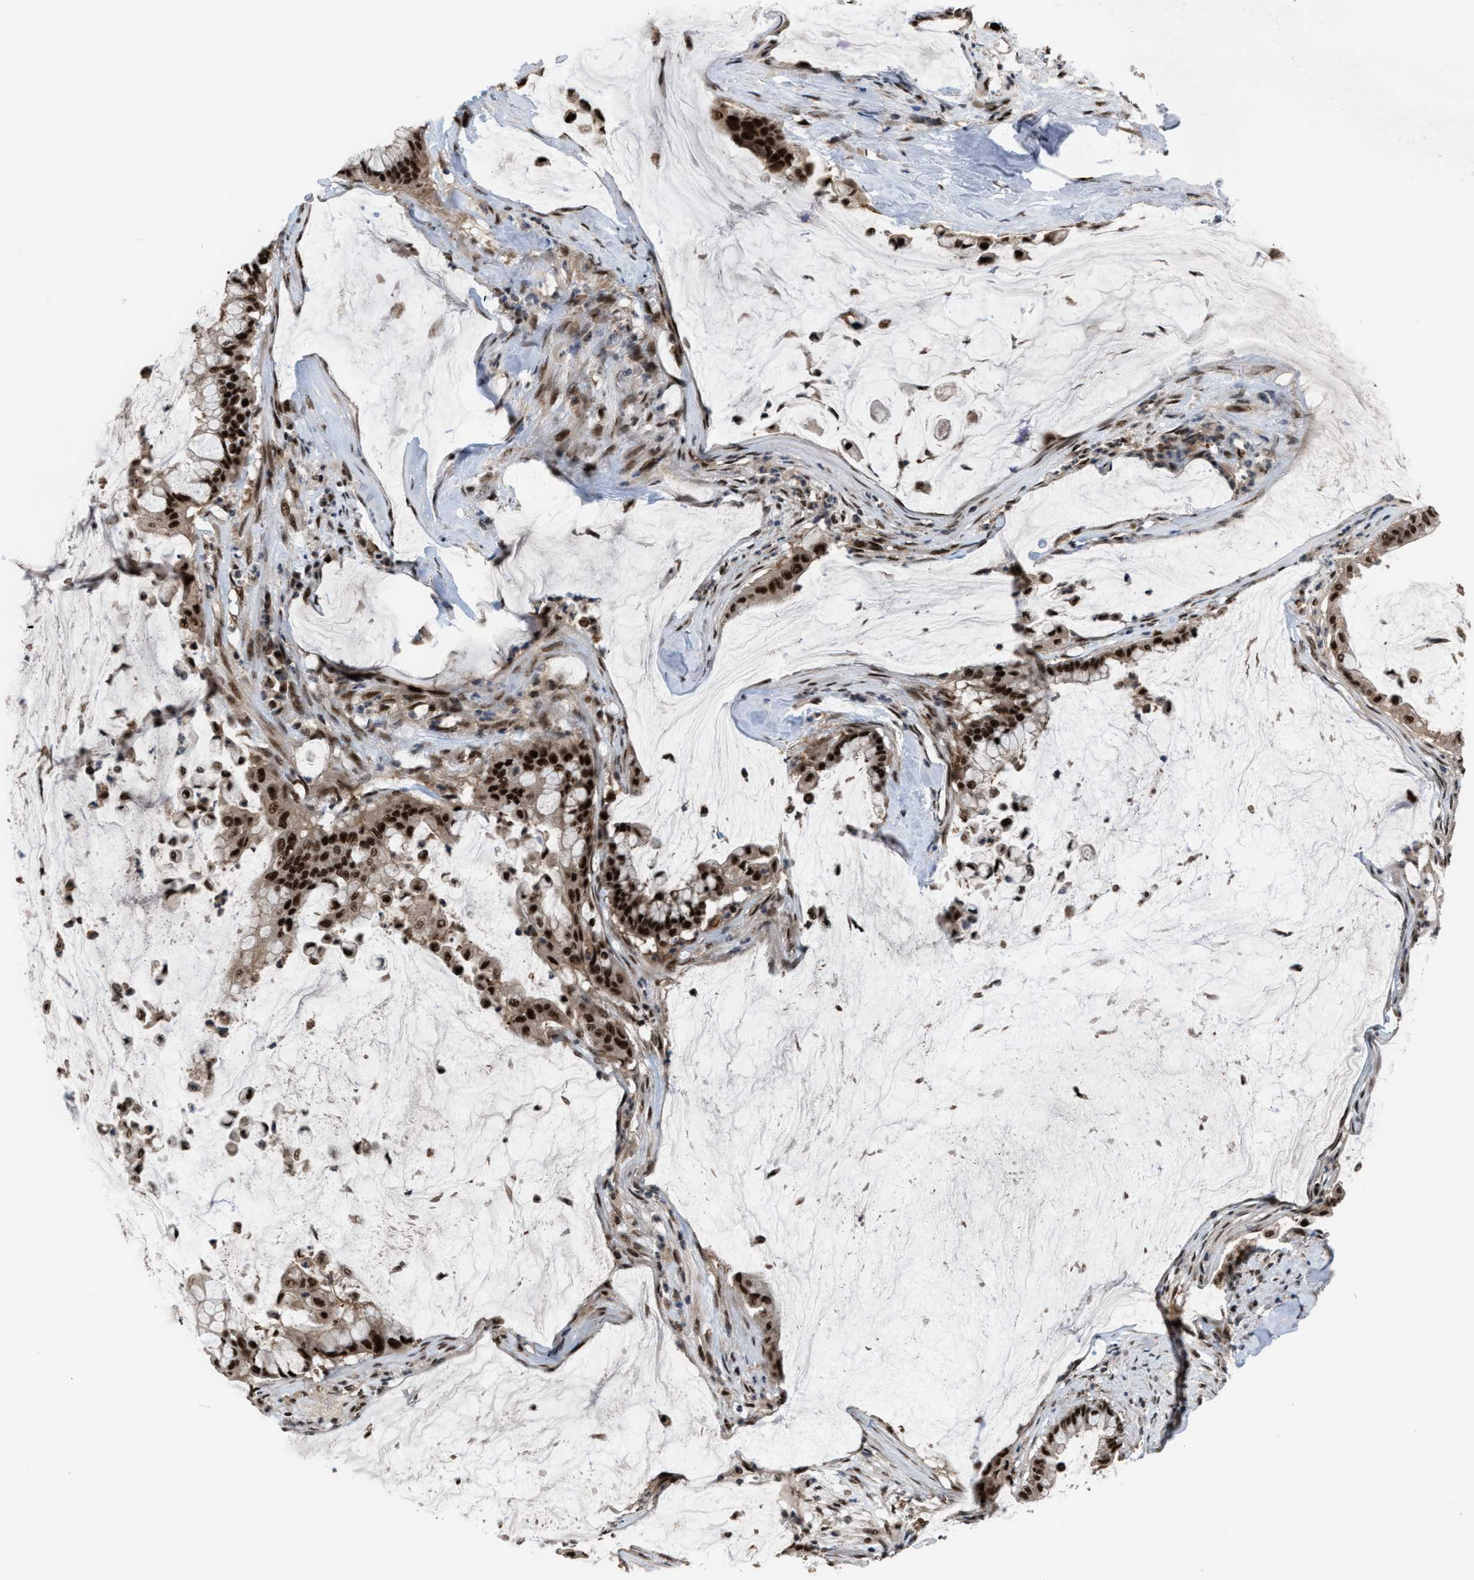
{"staining": {"intensity": "strong", "quantity": ">75%", "location": "nuclear"}, "tissue": "pancreatic cancer", "cell_type": "Tumor cells", "image_type": "cancer", "snomed": [{"axis": "morphology", "description": "Adenocarcinoma, NOS"}, {"axis": "topography", "description": "Pancreas"}], "caption": "Protein staining shows strong nuclear staining in about >75% of tumor cells in pancreatic cancer (adenocarcinoma).", "gene": "PRPF4", "patient": {"sex": "male", "age": 41}}